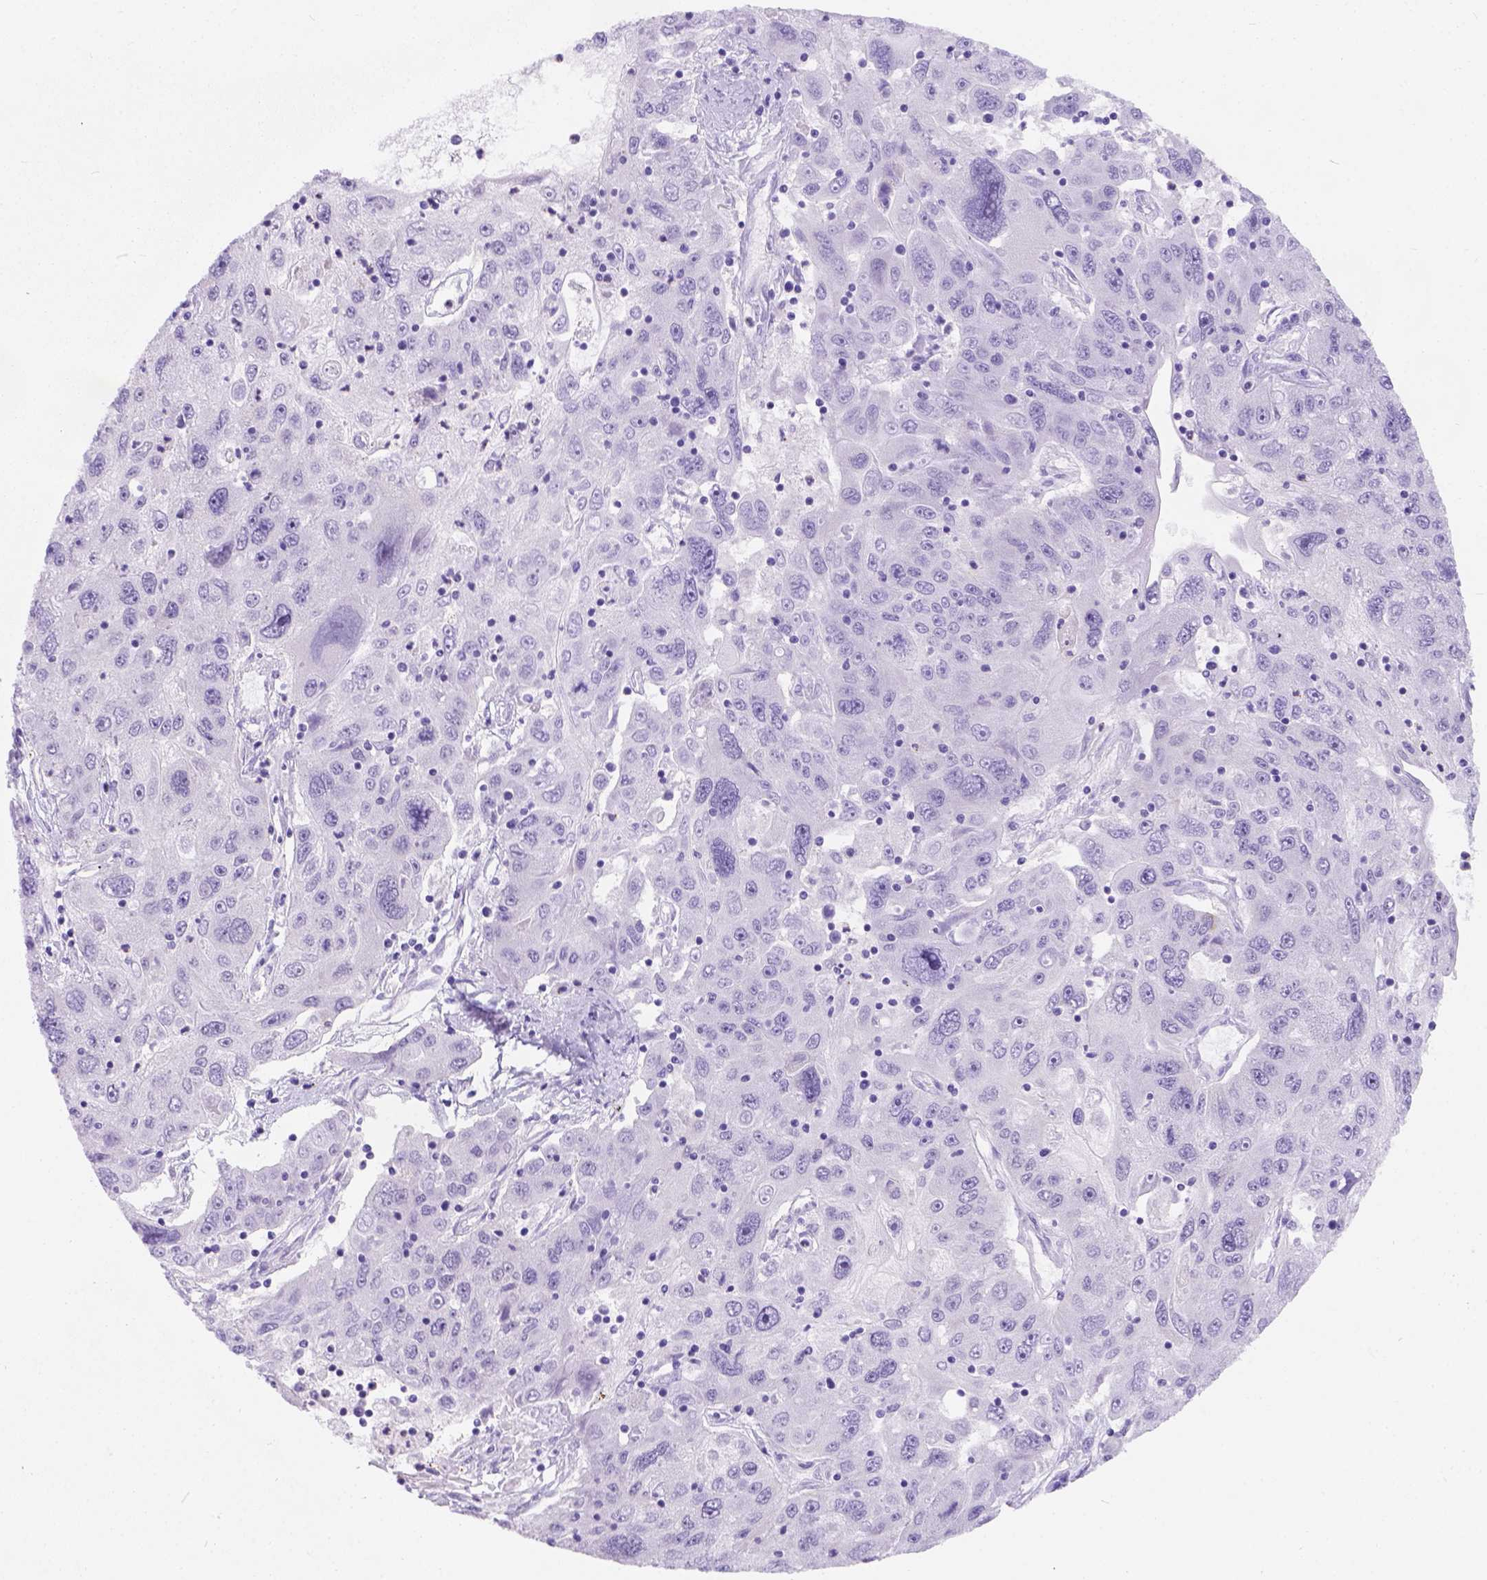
{"staining": {"intensity": "negative", "quantity": "none", "location": "none"}, "tissue": "stomach cancer", "cell_type": "Tumor cells", "image_type": "cancer", "snomed": [{"axis": "morphology", "description": "Adenocarcinoma, NOS"}, {"axis": "topography", "description": "Stomach"}], "caption": "The micrograph exhibits no significant positivity in tumor cells of stomach adenocarcinoma.", "gene": "PHF7", "patient": {"sex": "male", "age": 56}}